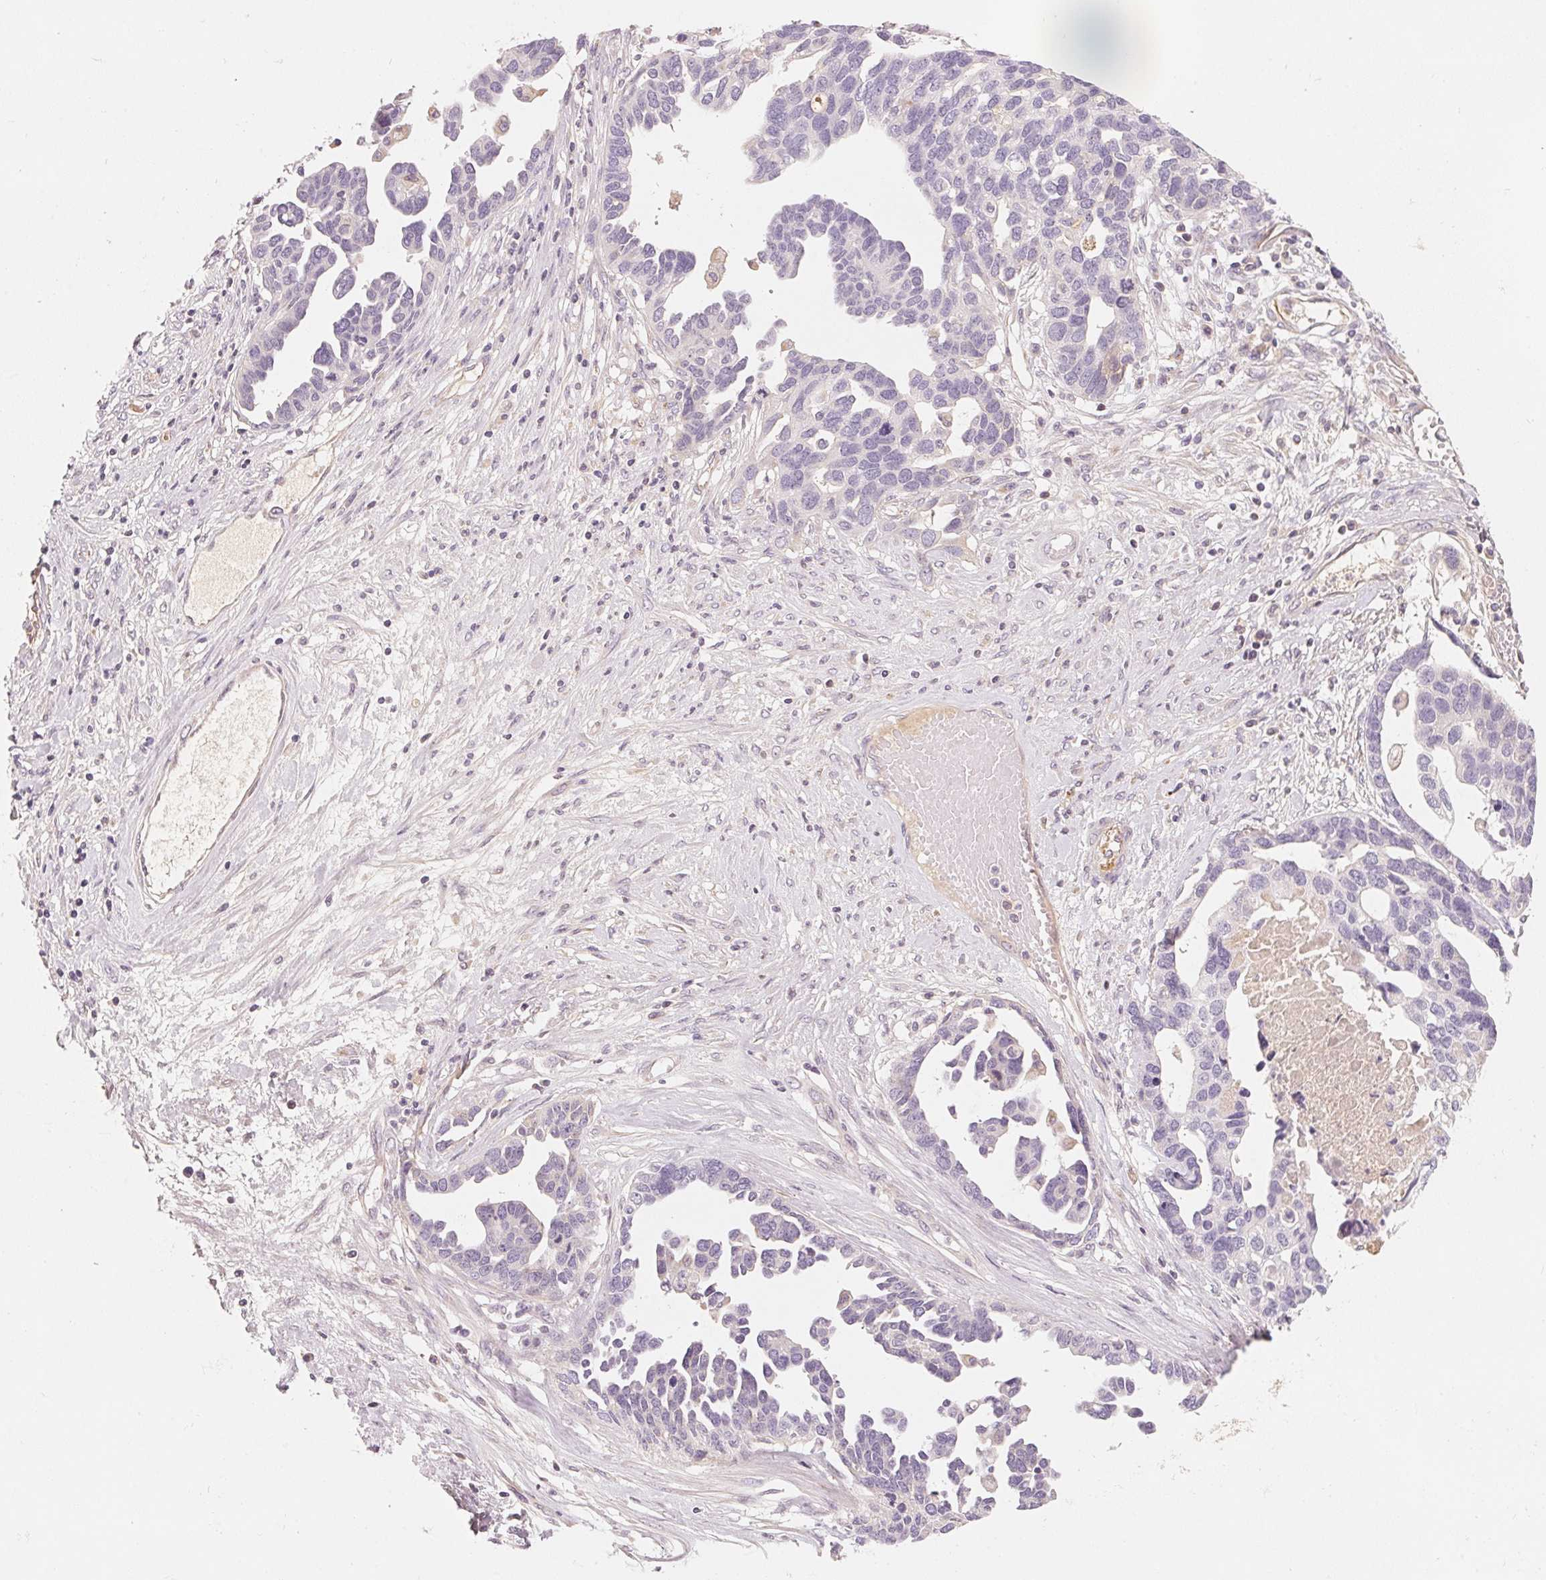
{"staining": {"intensity": "negative", "quantity": "none", "location": "none"}, "tissue": "ovarian cancer", "cell_type": "Tumor cells", "image_type": "cancer", "snomed": [{"axis": "morphology", "description": "Cystadenocarcinoma, serous, NOS"}, {"axis": "topography", "description": "Ovary"}], "caption": "High power microscopy histopathology image of an immunohistochemistry (IHC) photomicrograph of ovarian serous cystadenocarcinoma, revealing no significant expression in tumor cells. The staining was performed using DAB to visualize the protein expression in brown, while the nuclei were stained in blue with hematoxylin (Magnification: 20x).", "gene": "CFHR2", "patient": {"sex": "female", "age": 54}}